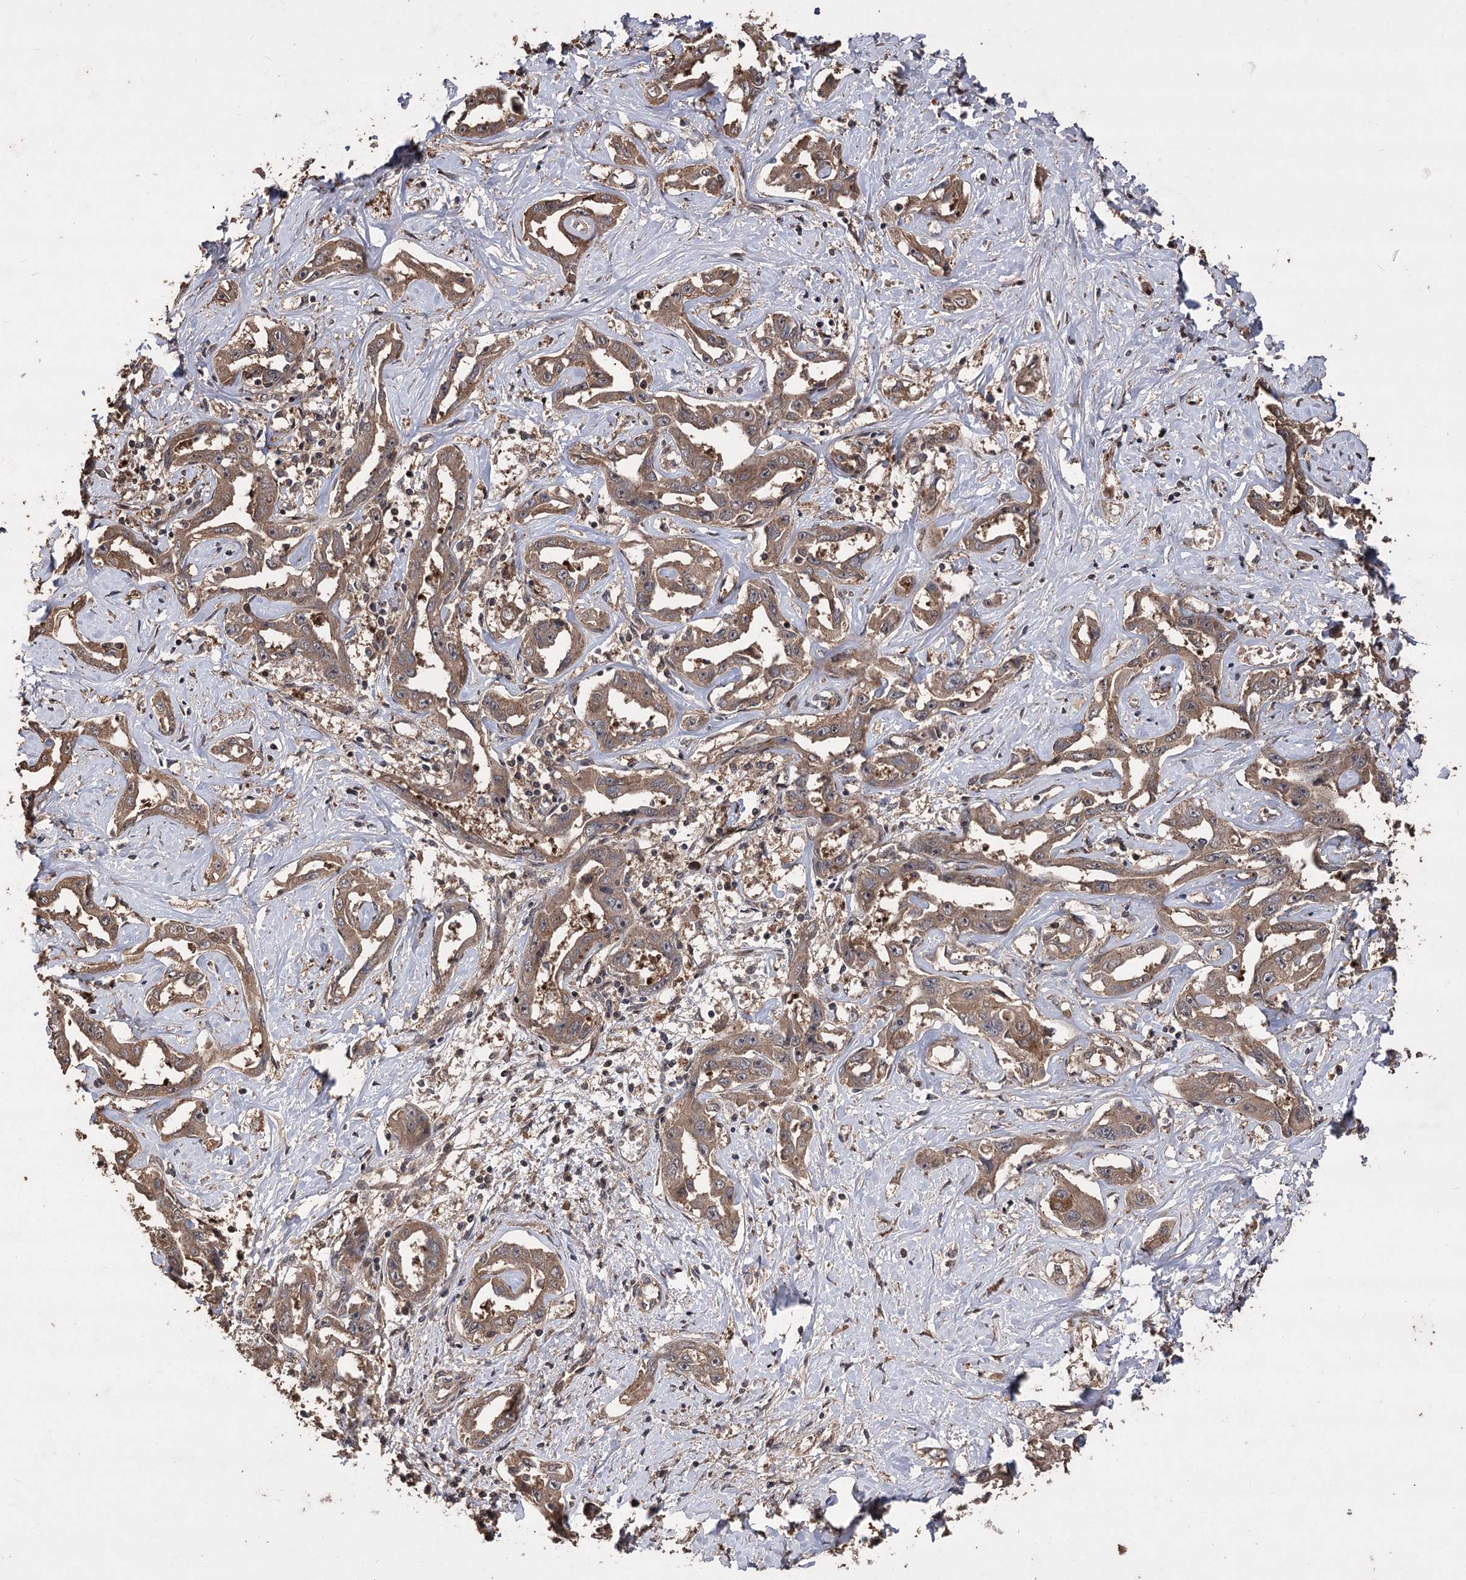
{"staining": {"intensity": "moderate", "quantity": ">75%", "location": "cytoplasmic/membranous"}, "tissue": "liver cancer", "cell_type": "Tumor cells", "image_type": "cancer", "snomed": [{"axis": "morphology", "description": "Cholangiocarcinoma"}, {"axis": "topography", "description": "Liver"}], "caption": "This is a micrograph of immunohistochemistry (IHC) staining of cholangiocarcinoma (liver), which shows moderate positivity in the cytoplasmic/membranous of tumor cells.", "gene": "RASSF3", "patient": {"sex": "male", "age": 59}}